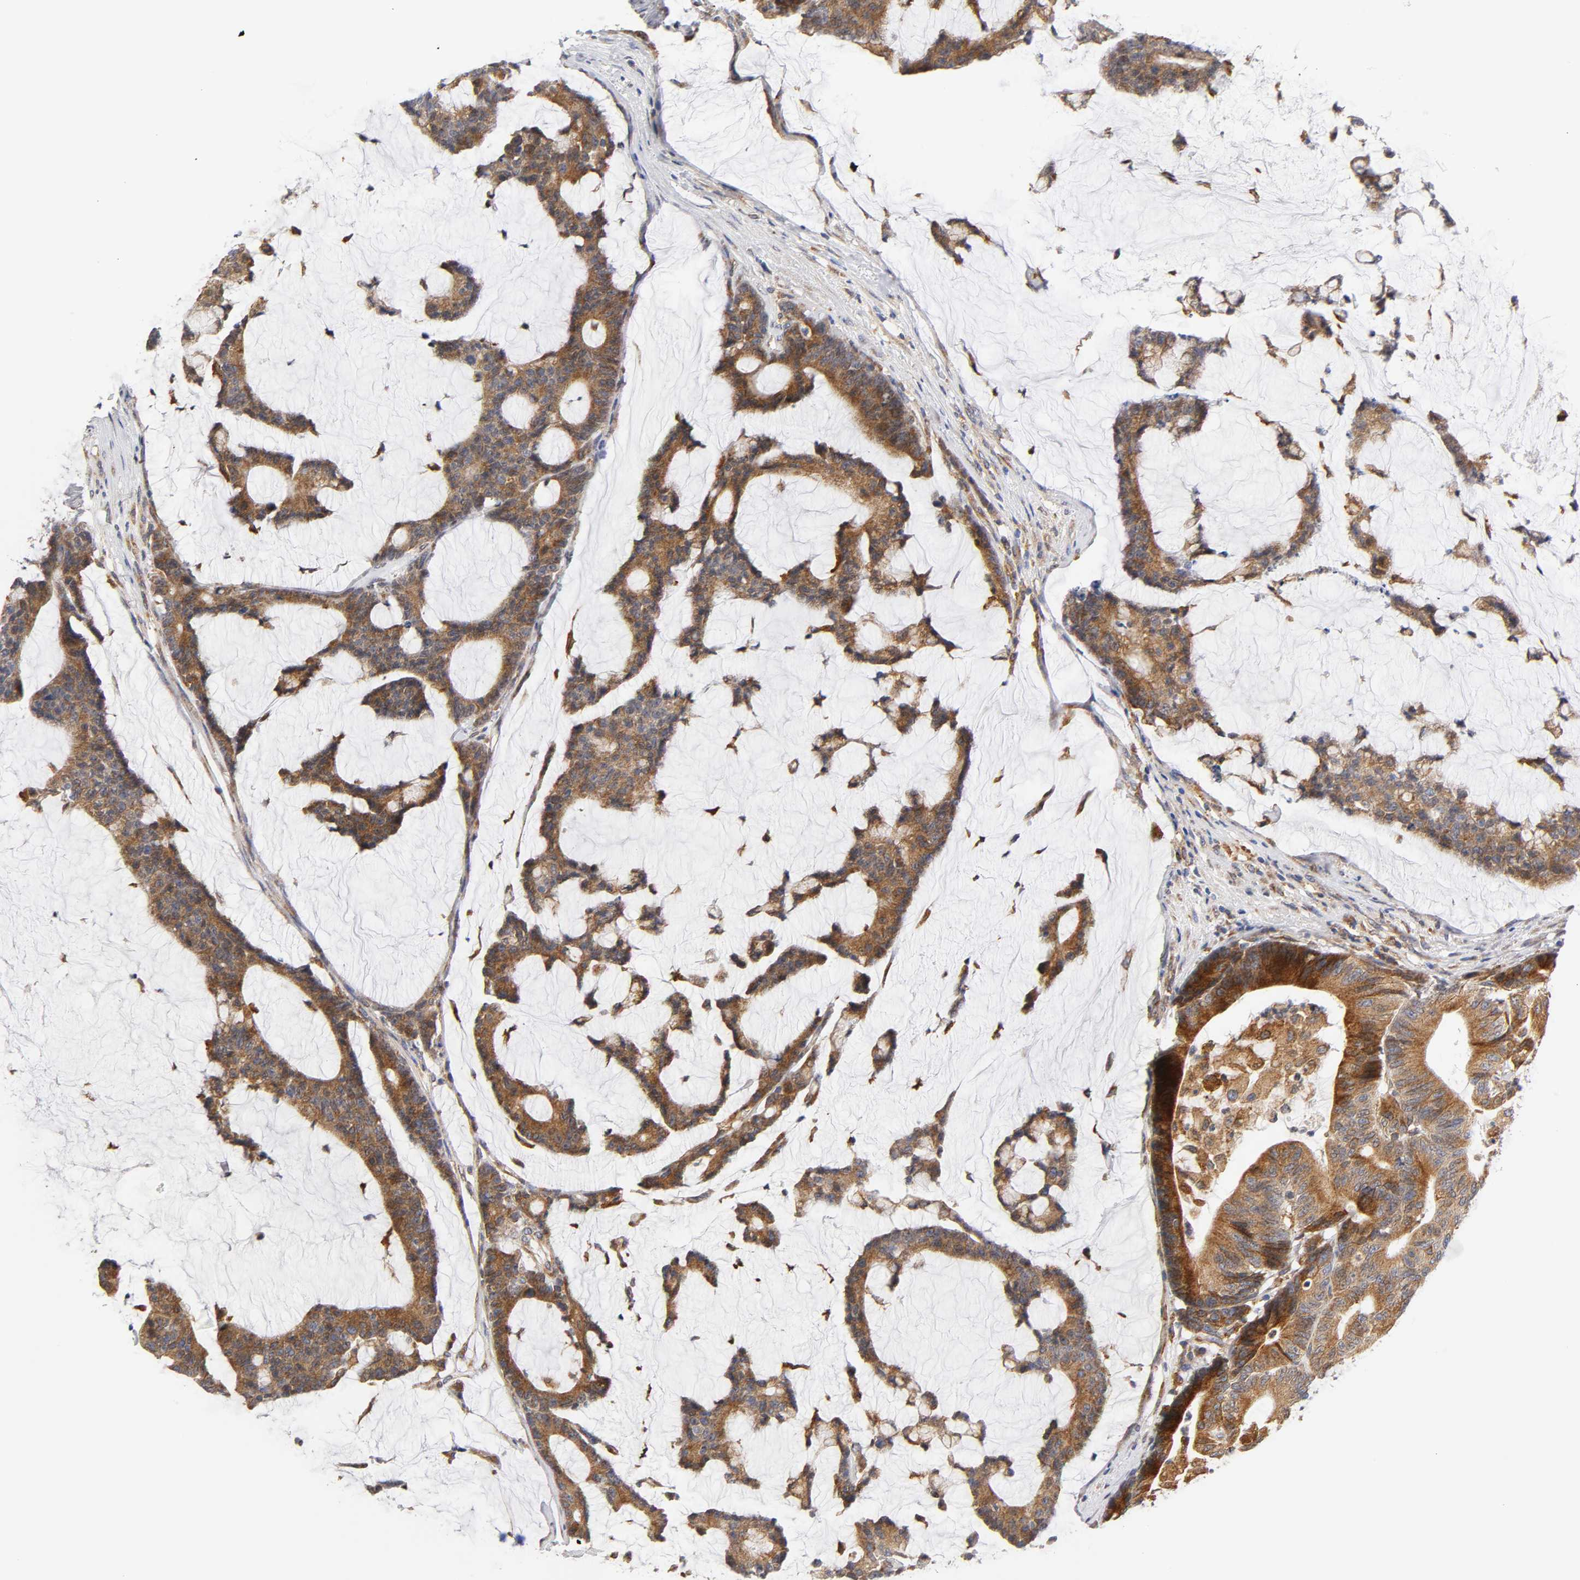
{"staining": {"intensity": "moderate", "quantity": ">75%", "location": "cytoplasmic/membranous"}, "tissue": "colorectal cancer", "cell_type": "Tumor cells", "image_type": "cancer", "snomed": [{"axis": "morphology", "description": "Adenocarcinoma, NOS"}, {"axis": "topography", "description": "Colon"}], "caption": "A micrograph of colorectal adenocarcinoma stained for a protein exhibits moderate cytoplasmic/membranous brown staining in tumor cells.", "gene": "POR", "patient": {"sex": "female", "age": 84}}